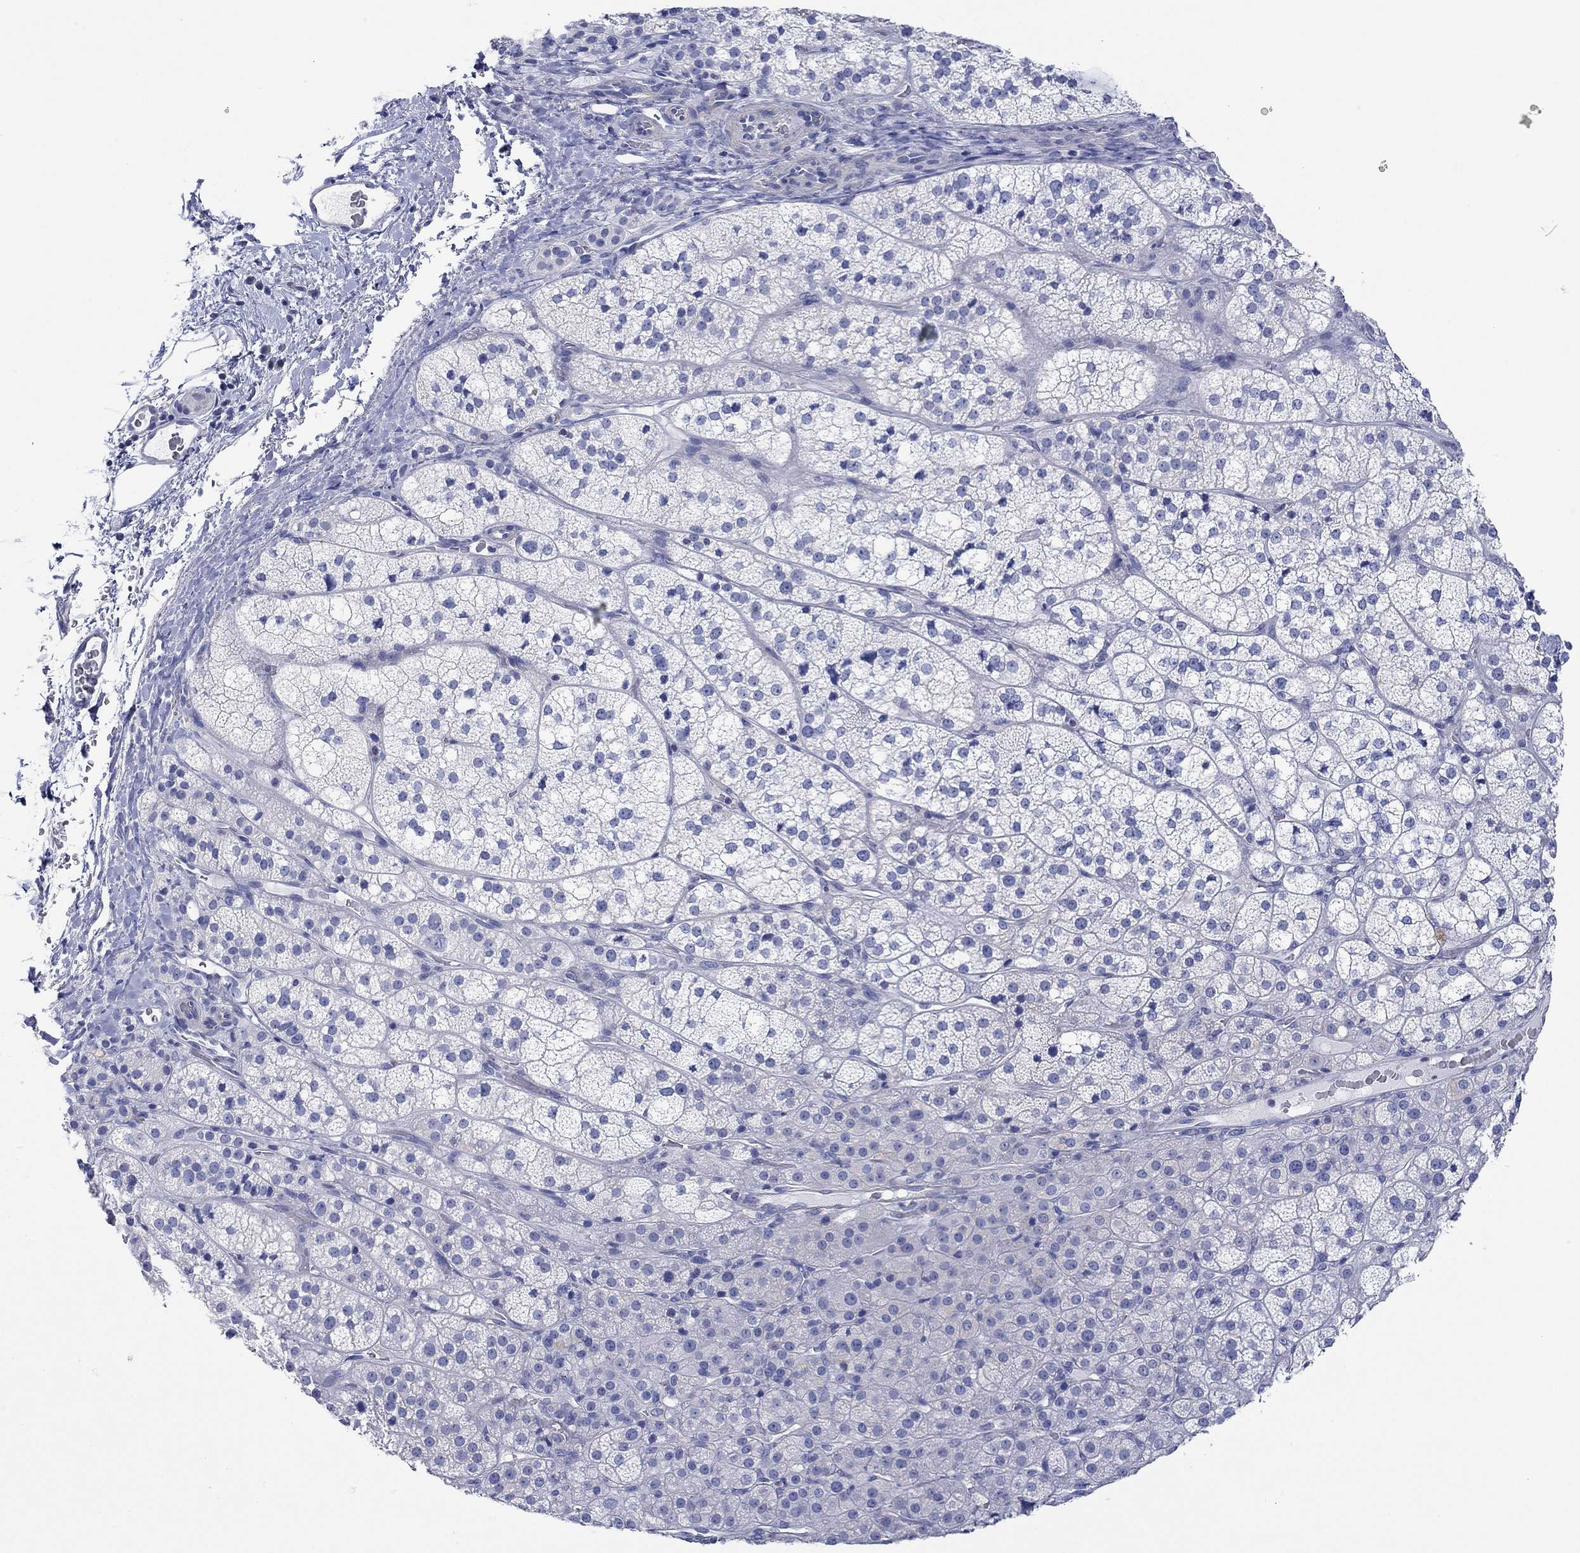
{"staining": {"intensity": "negative", "quantity": "none", "location": "none"}, "tissue": "adrenal gland", "cell_type": "Glandular cells", "image_type": "normal", "snomed": [{"axis": "morphology", "description": "Normal tissue, NOS"}, {"axis": "topography", "description": "Adrenal gland"}], "caption": "The photomicrograph reveals no staining of glandular cells in unremarkable adrenal gland. (Brightfield microscopy of DAB (3,3'-diaminobenzidine) immunohistochemistry at high magnification).", "gene": "PPIL6", "patient": {"sex": "female", "age": 60}}